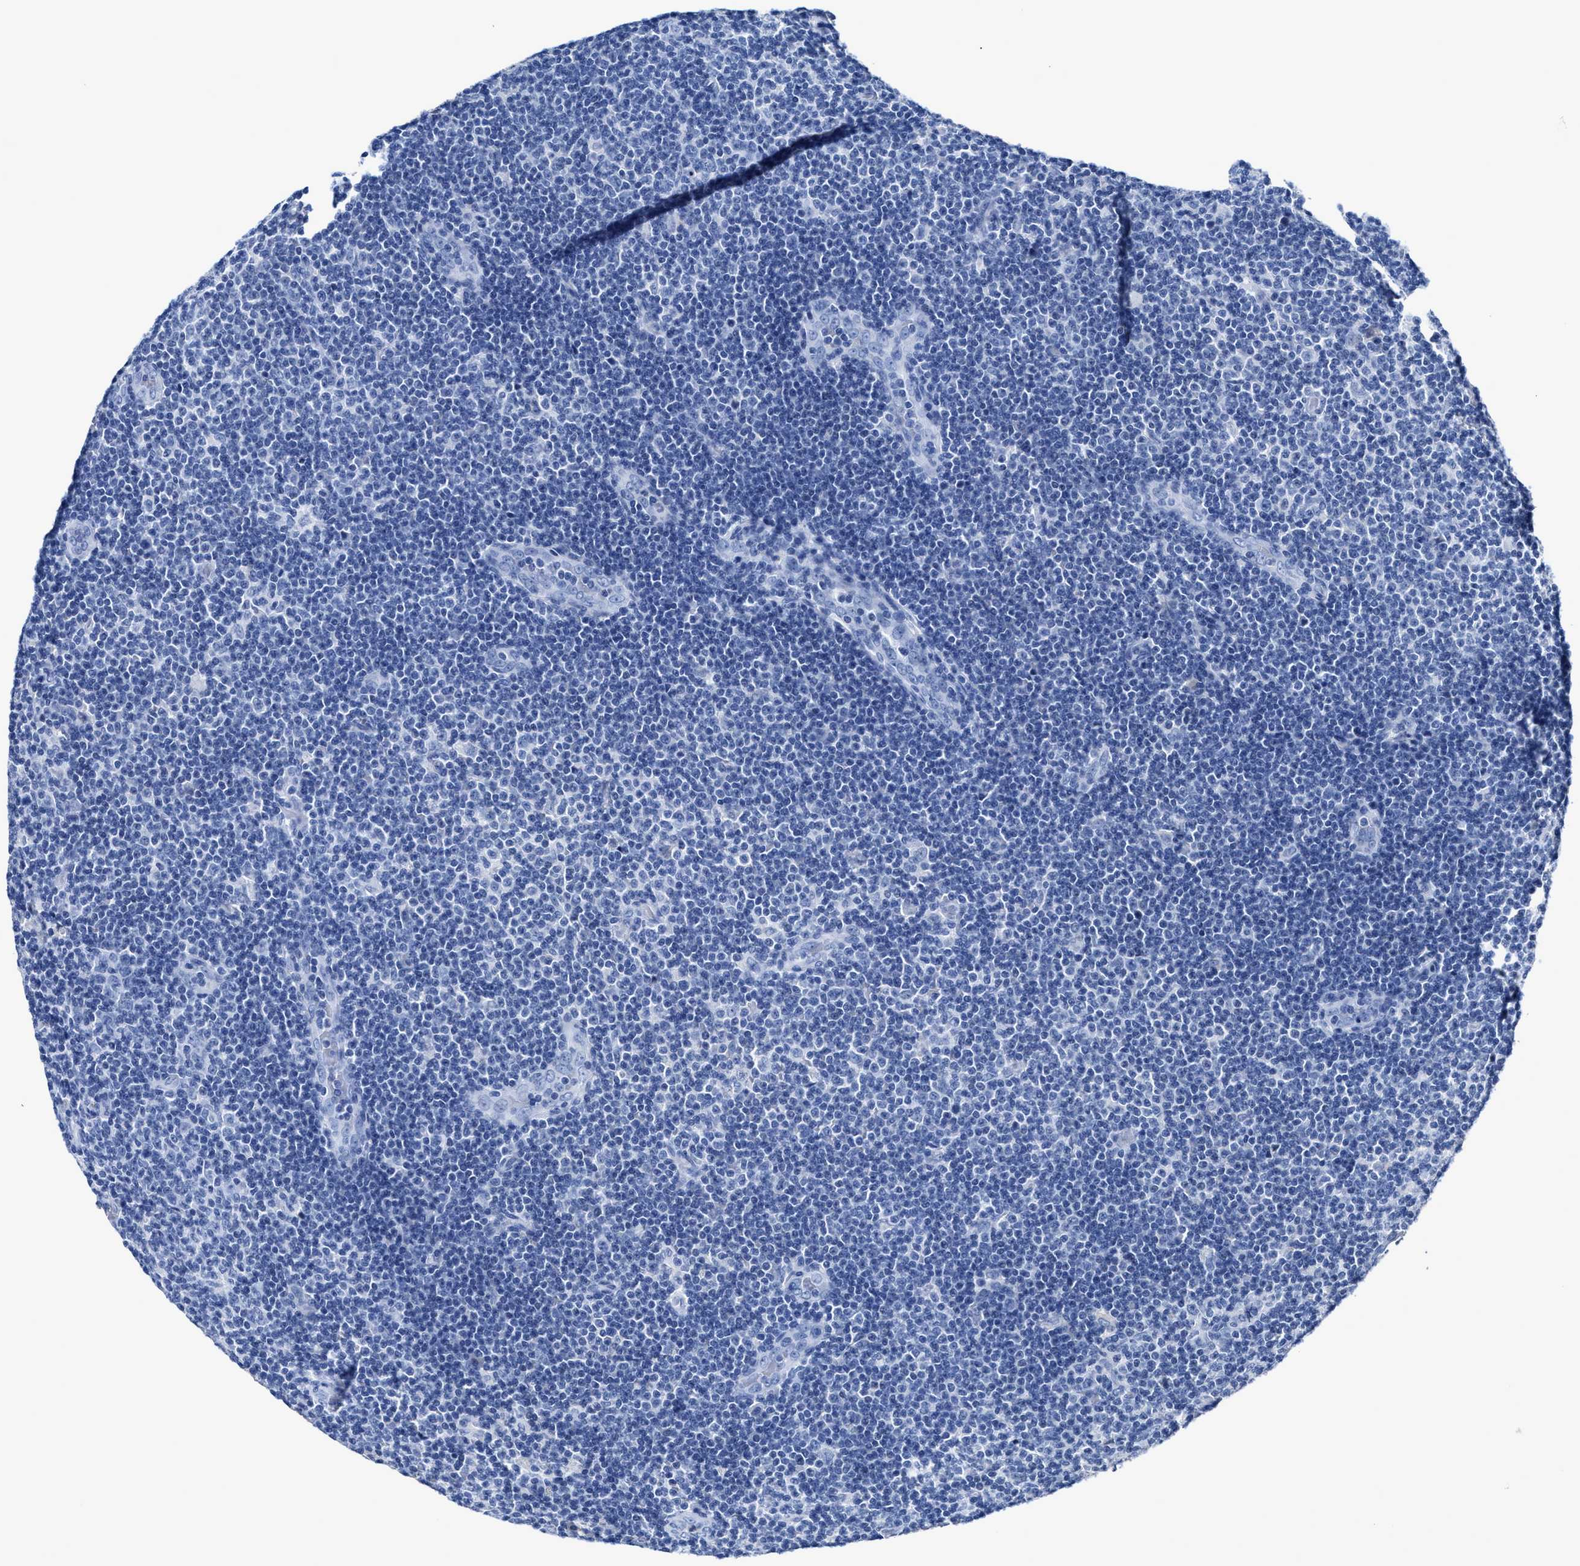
{"staining": {"intensity": "negative", "quantity": "none", "location": "none"}, "tissue": "lymphoma", "cell_type": "Tumor cells", "image_type": "cancer", "snomed": [{"axis": "morphology", "description": "Malignant lymphoma, non-Hodgkin's type, Low grade"}, {"axis": "topography", "description": "Lymph node"}], "caption": "A histopathology image of lymphoma stained for a protein demonstrates no brown staining in tumor cells.", "gene": "CEACAM5", "patient": {"sex": "male", "age": 83}}